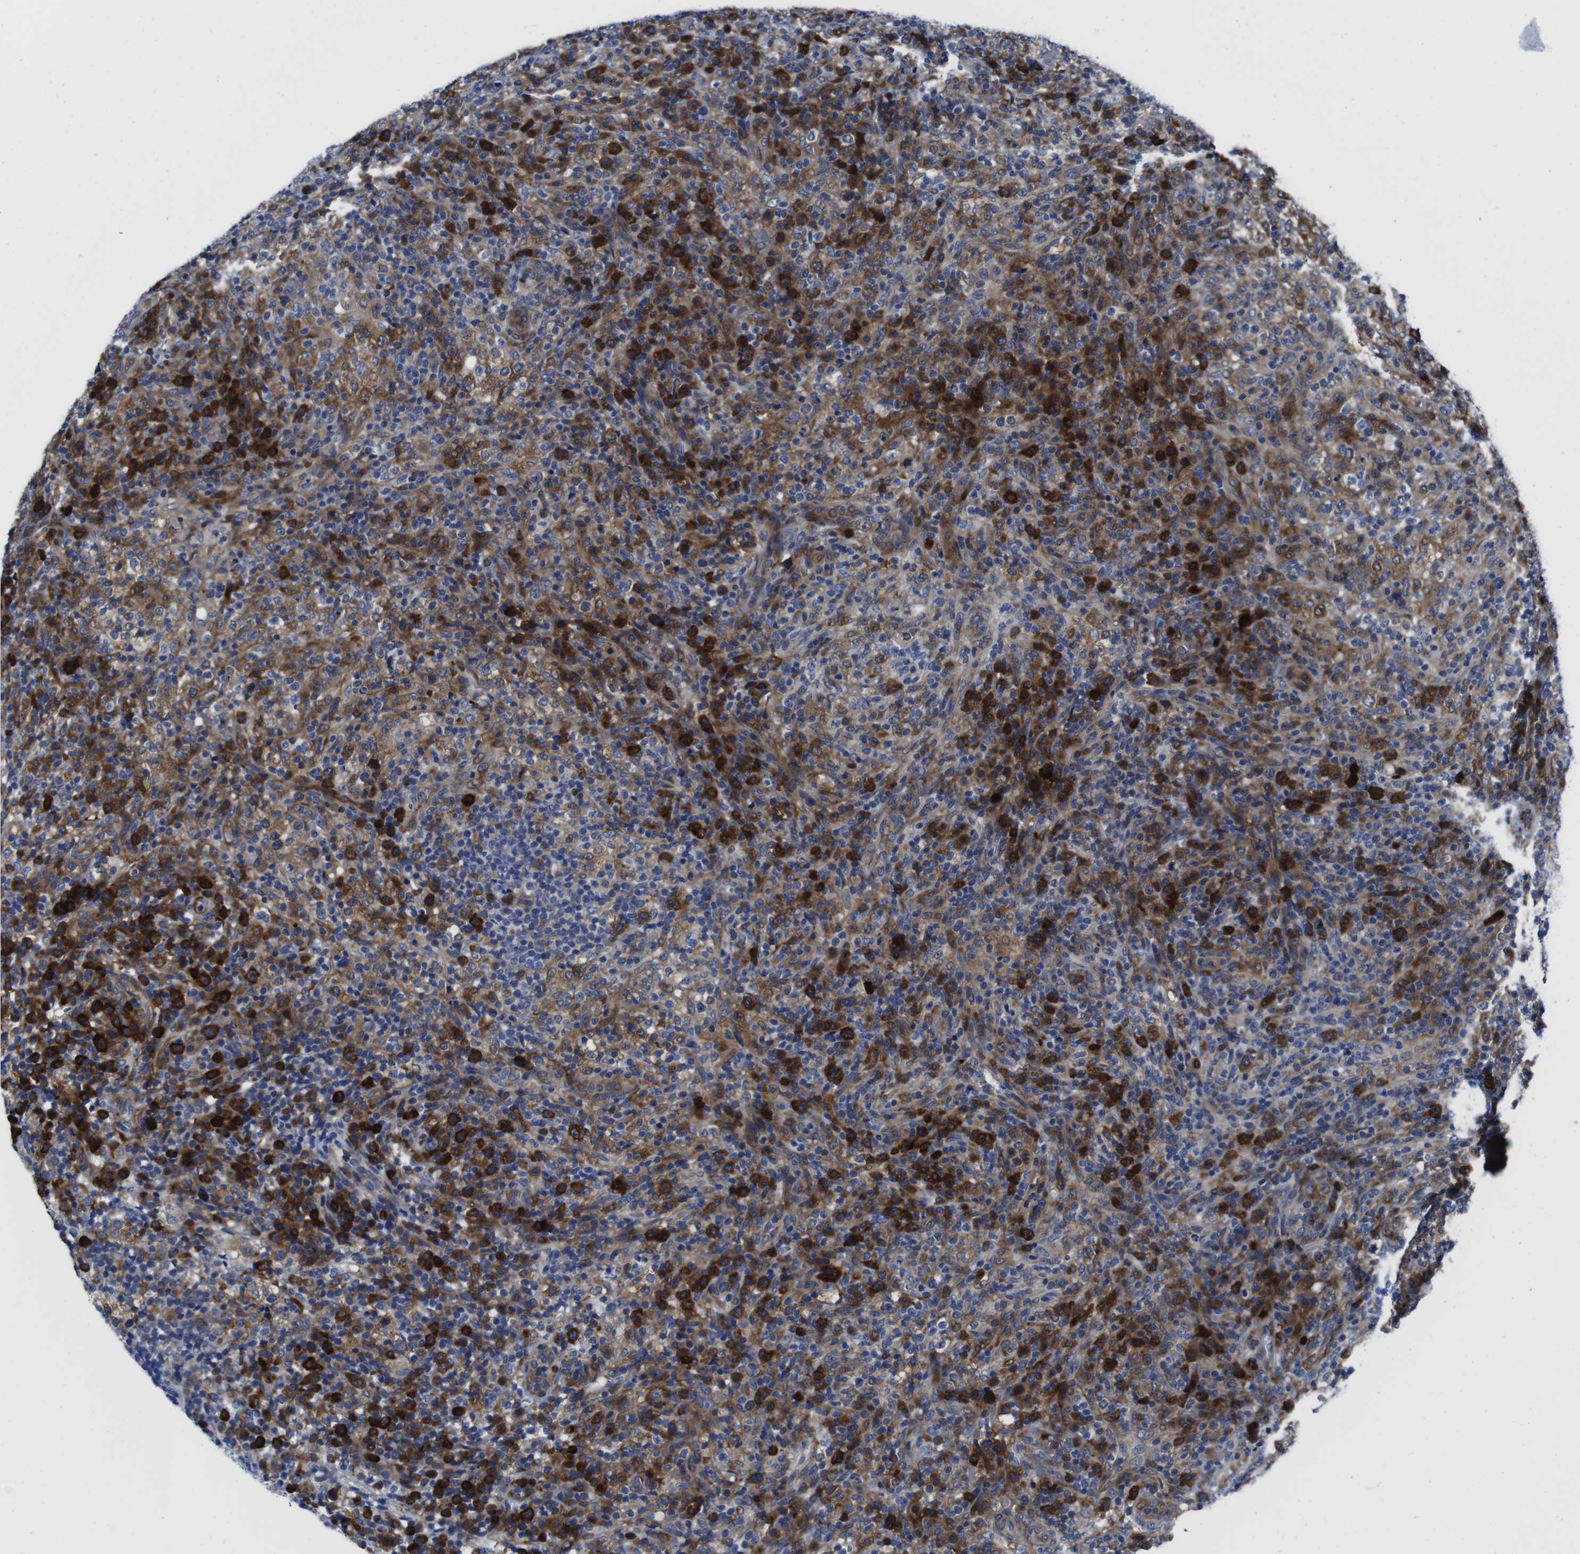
{"staining": {"intensity": "strong", "quantity": "25%-75%", "location": "cytoplasmic/membranous"}, "tissue": "lymphoma", "cell_type": "Tumor cells", "image_type": "cancer", "snomed": [{"axis": "morphology", "description": "Malignant lymphoma, non-Hodgkin's type, High grade"}, {"axis": "topography", "description": "Lymph node"}], "caption": "About 25%-75% of tumor cells in human high-grade malignant lymphoma, non-Hodgkin's type reveal strong cytoplasmic/membranous protein positivity as visualized by brown immunohistochemical staining.", "gene": "EIF4A1", "patient": {"sex": "female", "age": 76}}